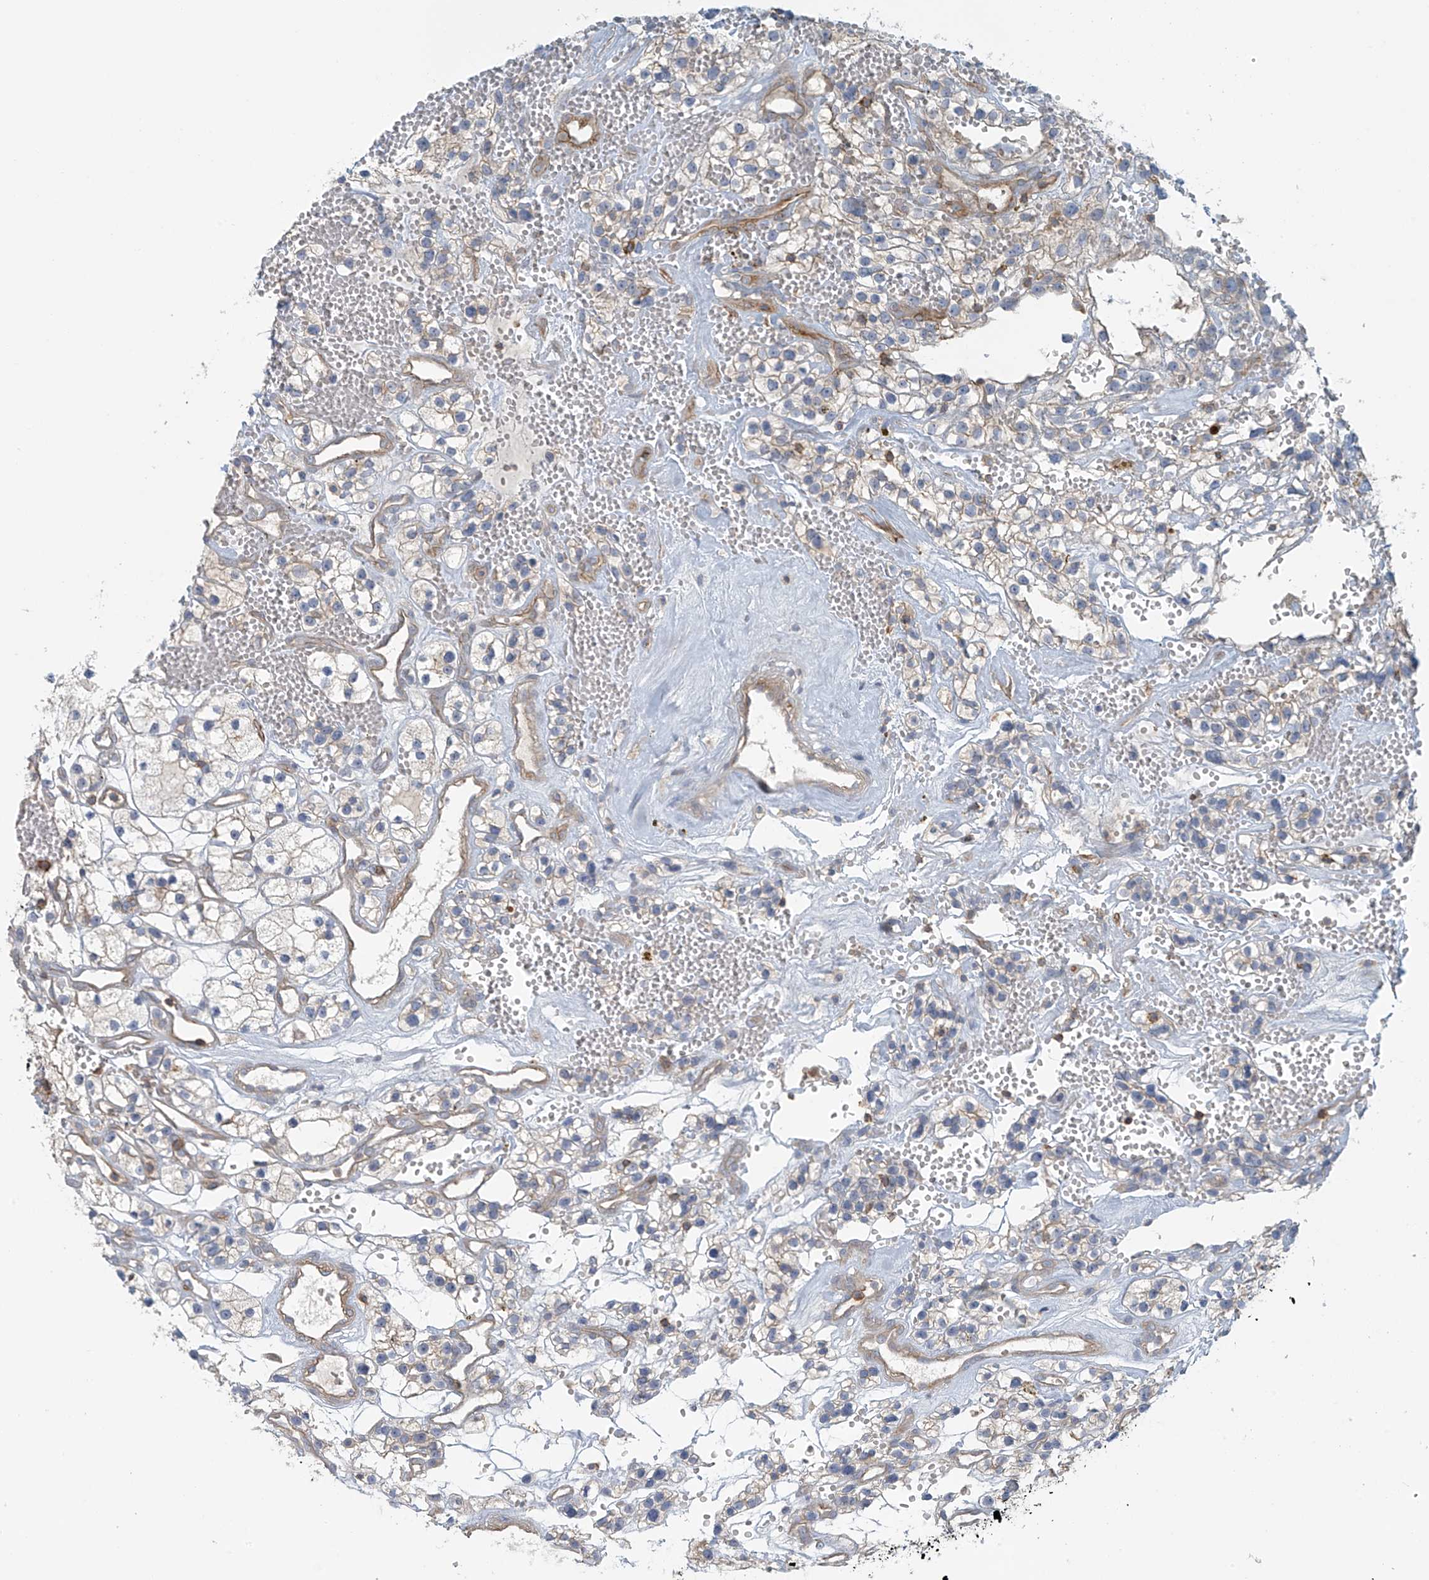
{"staining": {"intensity": "weak", "quantity": "<25%", "location": "cytoplasmic/membranous"}, "tissue": "renal cancer", "cell_type": "Tumor cells", "image_type": "cancer", "snomed": [{"axis": "morphology", "description": "Adenocarcinoma, NOS"}, {"axis": "topography", "description": "Kidney"}], "caption": "A histopathology image of human adenocarcinoma (renal) is negative for staining in tumor cells.", "gene": "SLC9A2", "patient": {"sex": "female", "age": 57}}